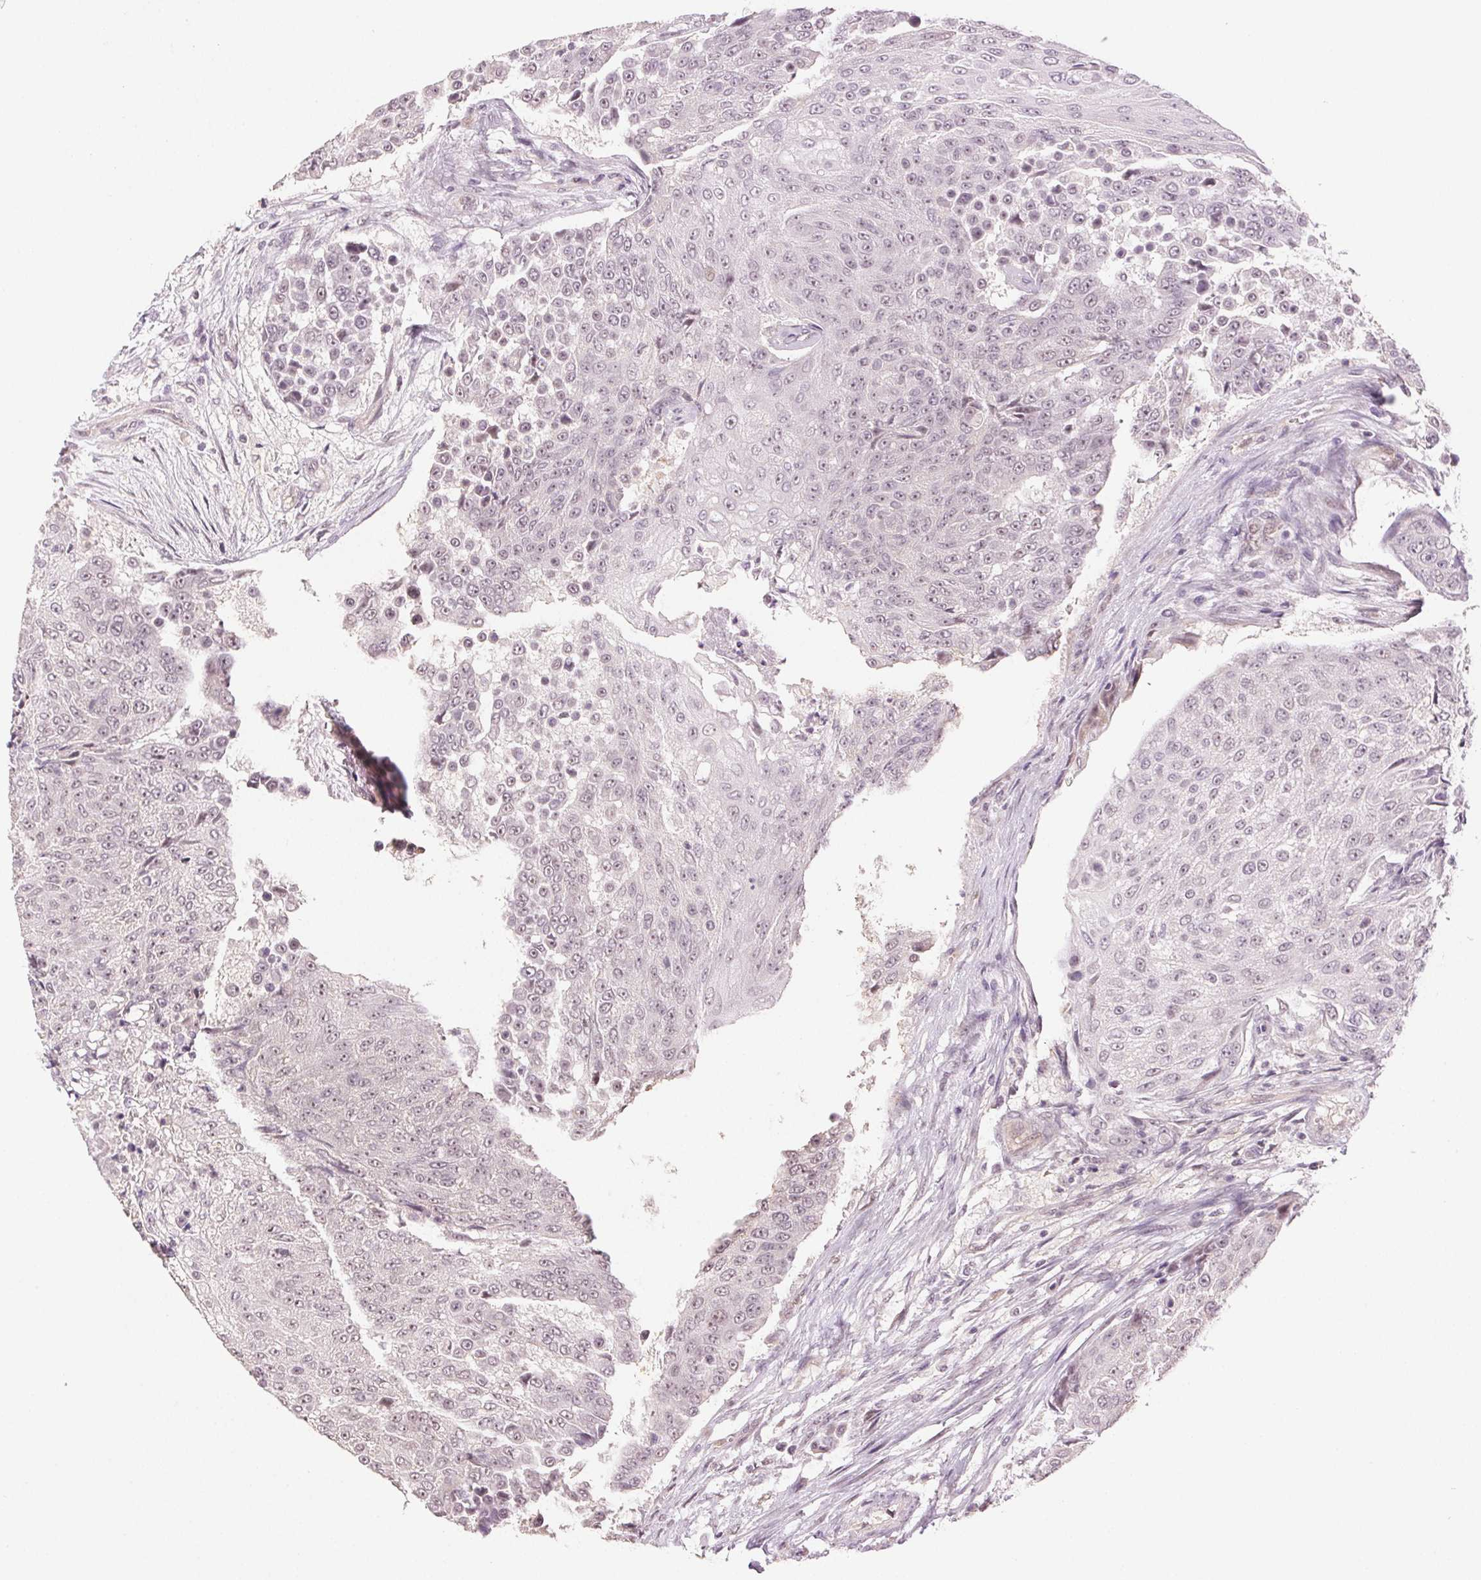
{"staining": {"intensity": "weak", "quantity": "<25%", "location": "nuclear"}, "tissue": "urothelial cancer", "cell_type": "Tumor cells", "image_type": "cancer", "snomed": [{"axis": "morphology", "description": "Urothelial carcinoma, High grade"}, {"axis": "topography", "description": "Urinary bladder"}], "caption": "High power microscopy photomicrograph of an immunohistochemistry image of high-grade urothelial carcinoma, revealing no significant expression in tumor cells.", "gene": "PLCB1", "patient": {"sex": "female", "age": 63}}